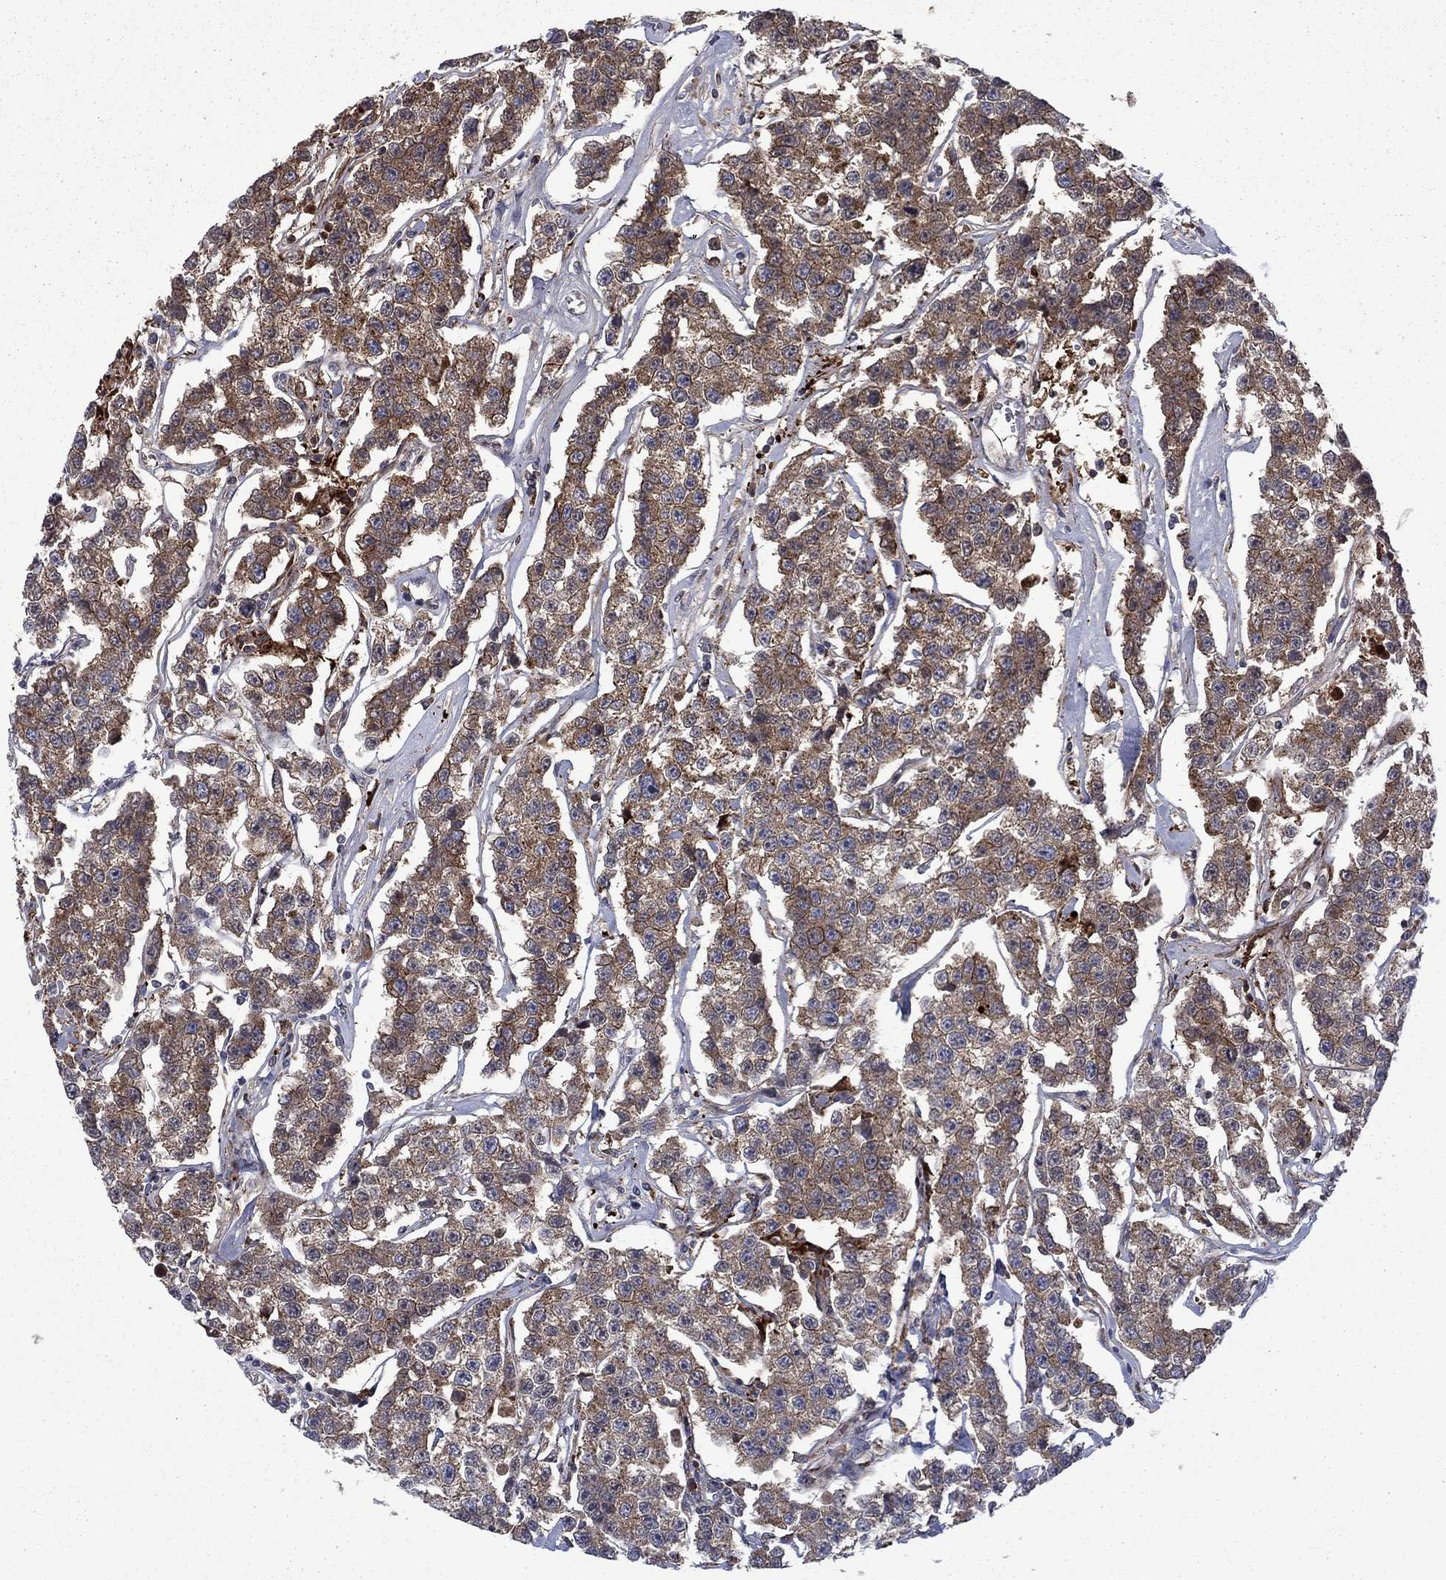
{"staining": {"intensity": "moderate", "quantity": ">75%", "location": "cytoplasmic/membranous"}, "tissue": "testis cancer", "cell_type": "Tumor cells", "image_type": "cancer", "snomed": [{"axis": "morphology", "description": "Seminoma, NOS"}, {"axis": "topography", "description": "Testis"}], "caption": "Protein staining reveals moderate cytoplasmic/membranous expression in about >75% of tumor cells in testis seminoma.", "gene": "HDAC4", "patient": {"sex": "male", "age": 59}}